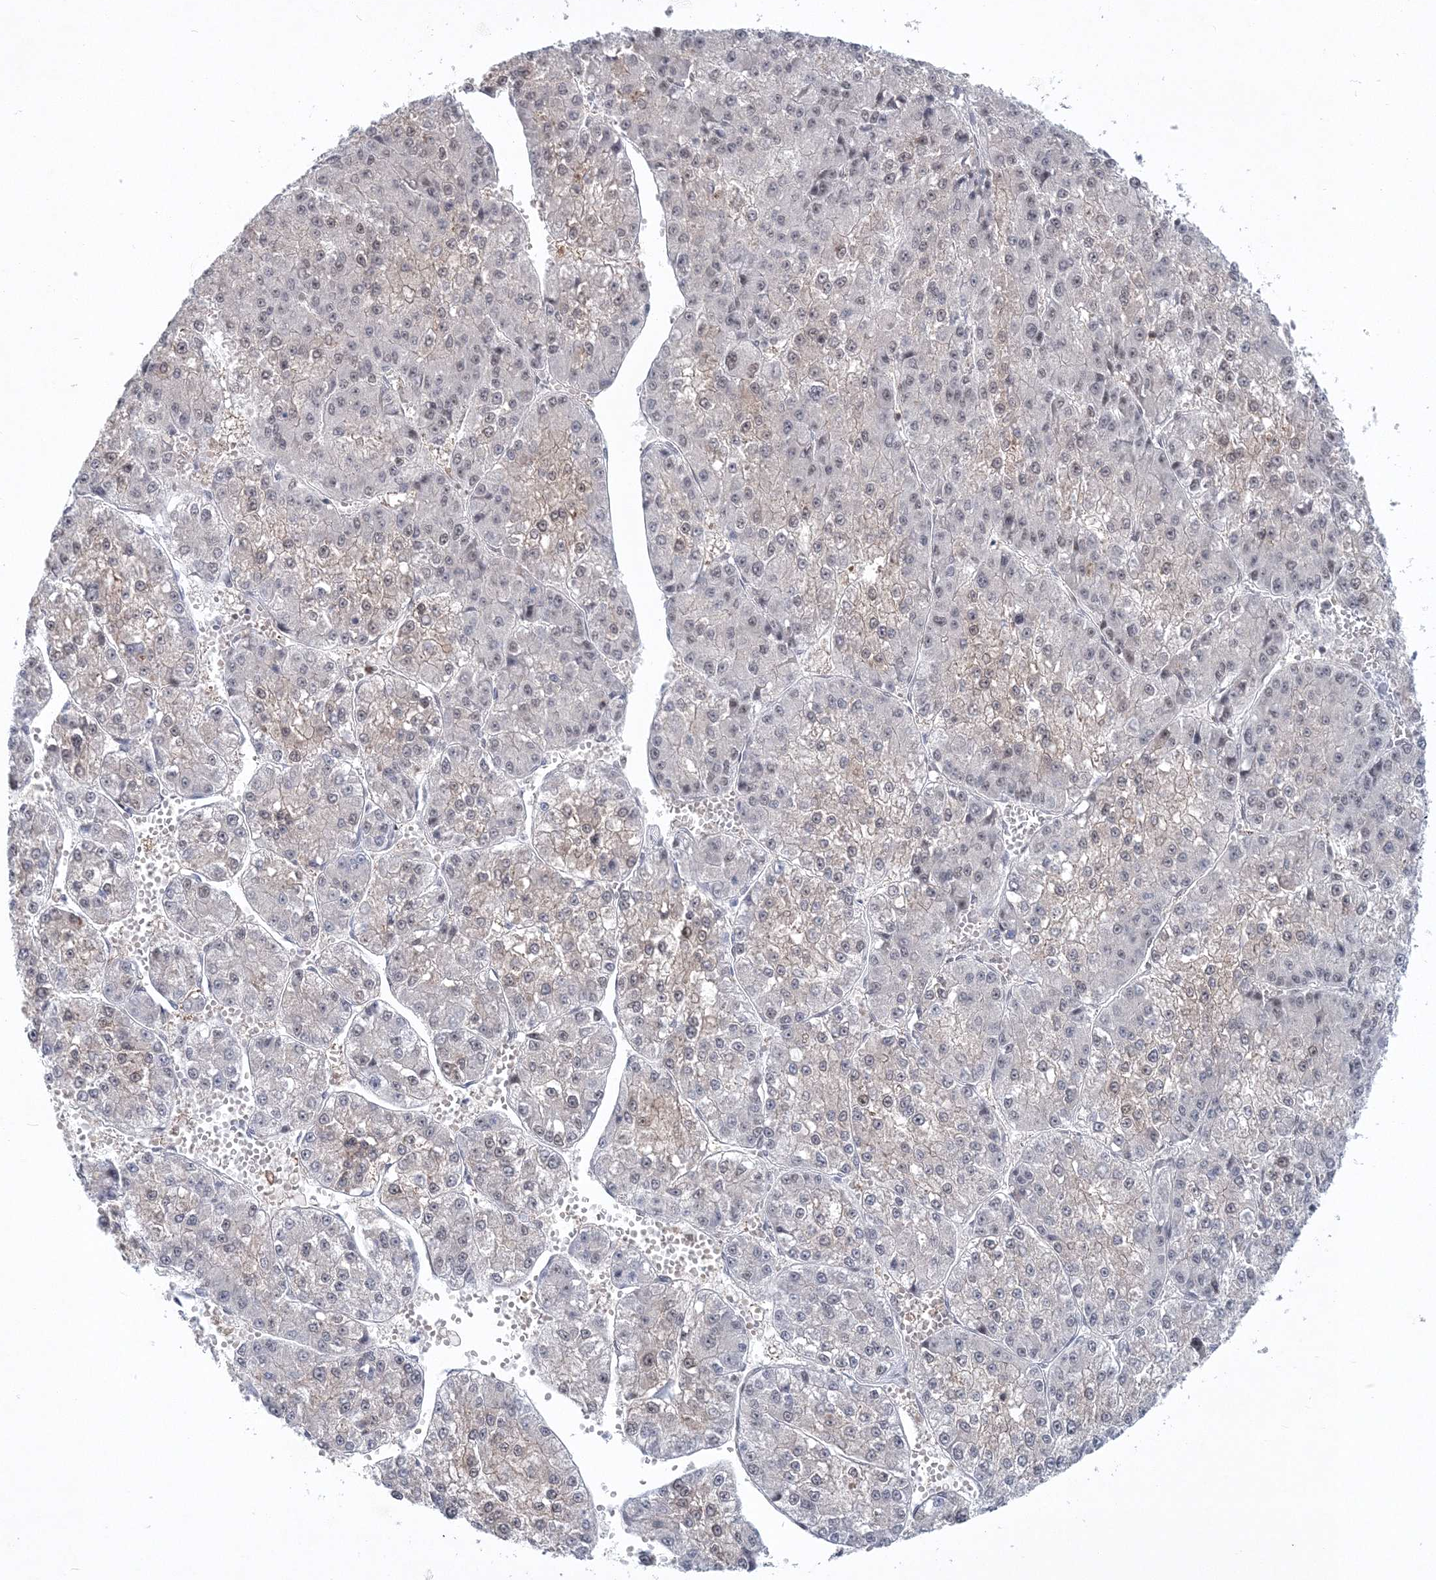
{"staining": {"intensity": "weak", "quantity": "25%-75%", "location": "nuclear"}, "tissue": "liver cancer", "cell_type": "Tumor cells", "image_type": "cancer", "snomed": [{"axis": "morphology", "description": "Carcinoma, Hepatocellular, NOS"}, {"axis": "topography", "description": "Liver"}], "caption": "High-magnification brightfield microscopy of liver cancer (hepatocellular carcinoma) stained with DAB (3,3'-diaminobenzidine) (brown) and counterstained with hematoxylin (blue). tumor cells exhibit weak nuclear staining is seen in about25%-75% of cells.", "gene": "PDS5A", "patient": {"sex": "female", "age": 73}}